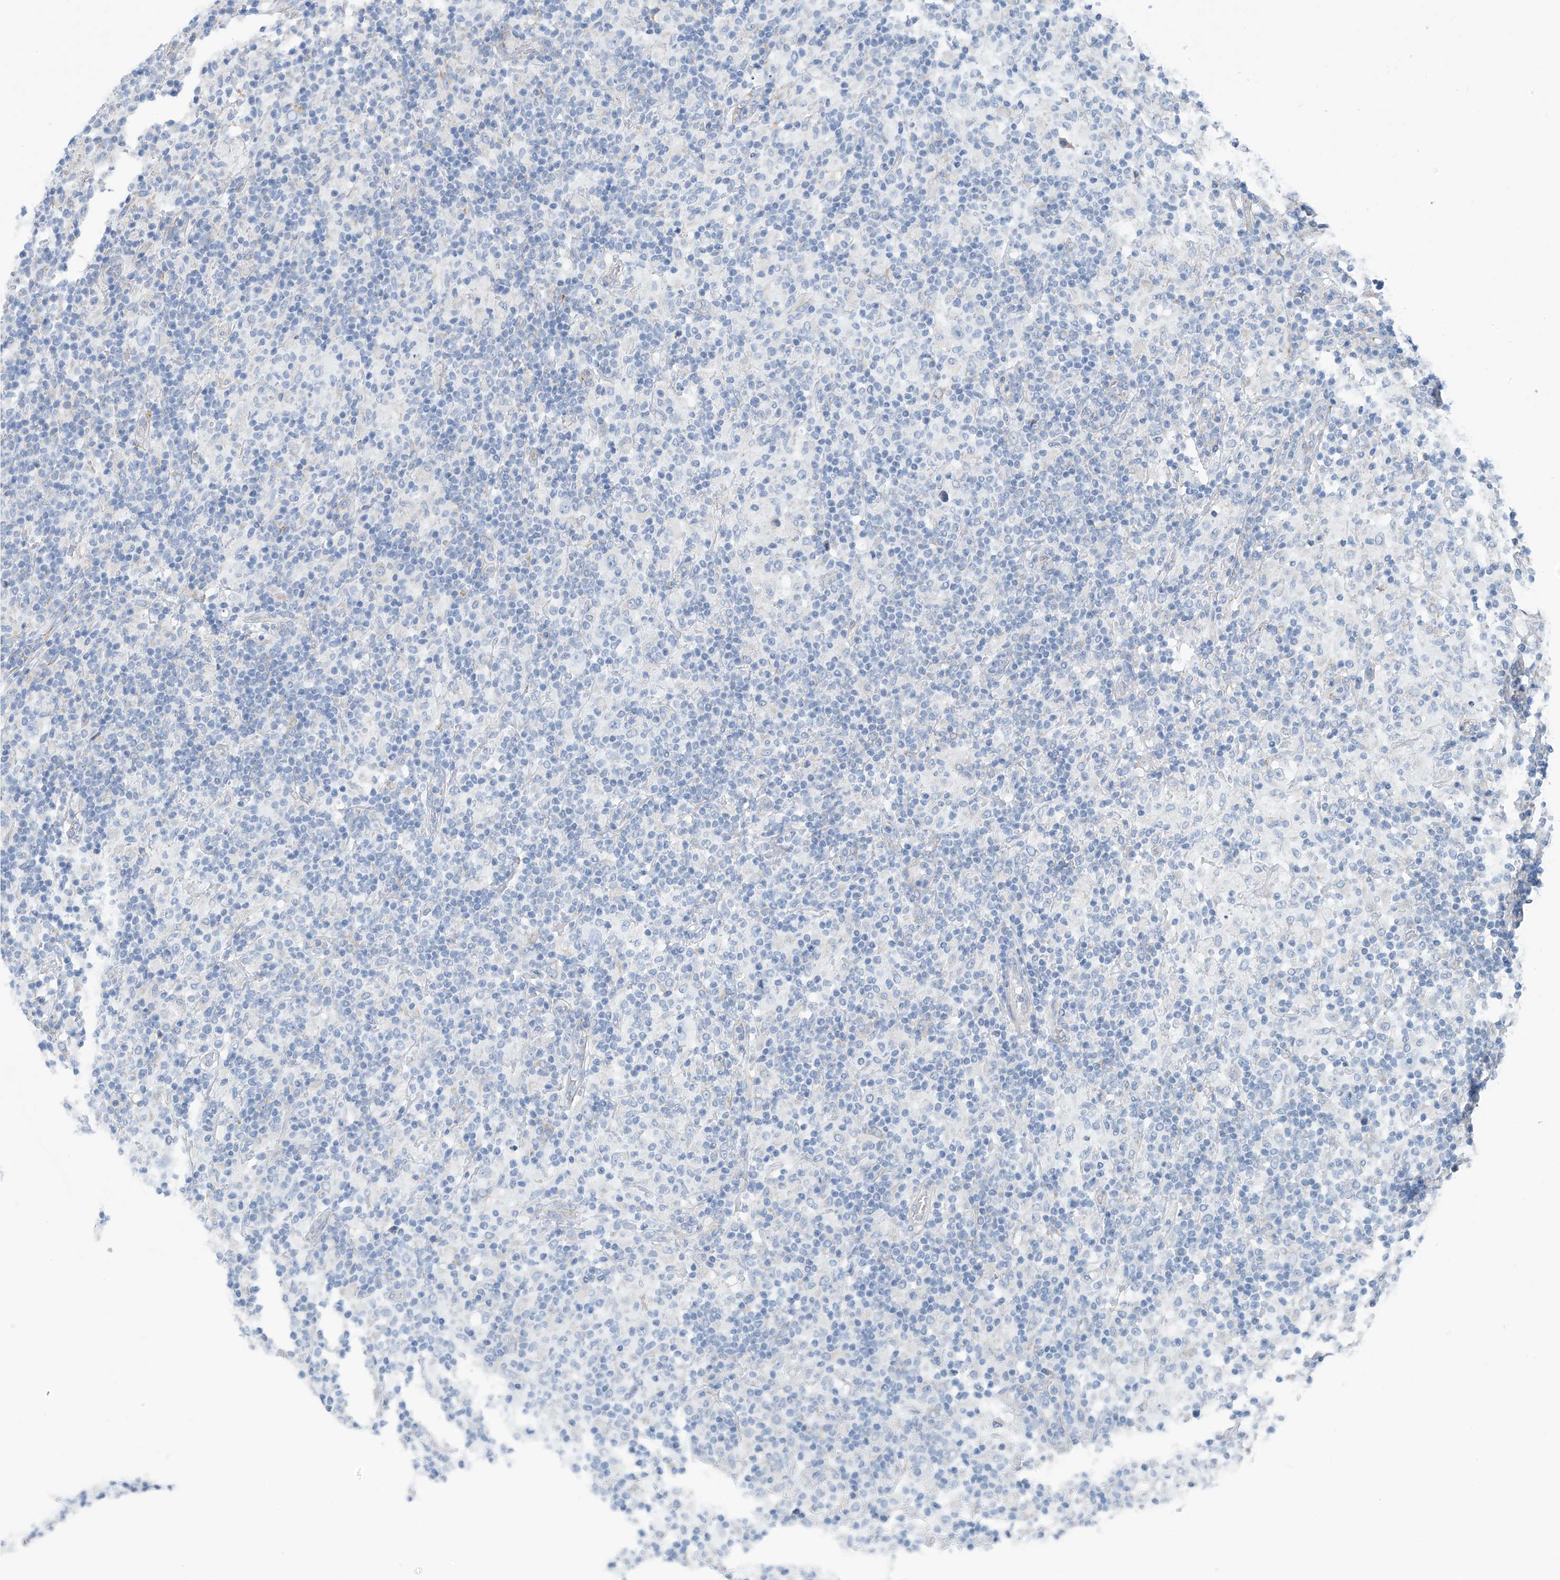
{"staining": {"intensity": "negative", "quantity": "none", "location": "none"}, "tissue": "lymphoma", "cell_type": "Tumor cells", "image_type": "cancer", "snomed": [{"axis": "morphology", "description": "Hodgkin's disease, NOS"}, {"axis": "topography", "description": "Lymph node"}], "caption": "This is an IHC histopathology image of human lymphoma. There is no positivity in tumor cells.", "gene": "RCN2", "patient": {"sex": "male", "age": 70}}